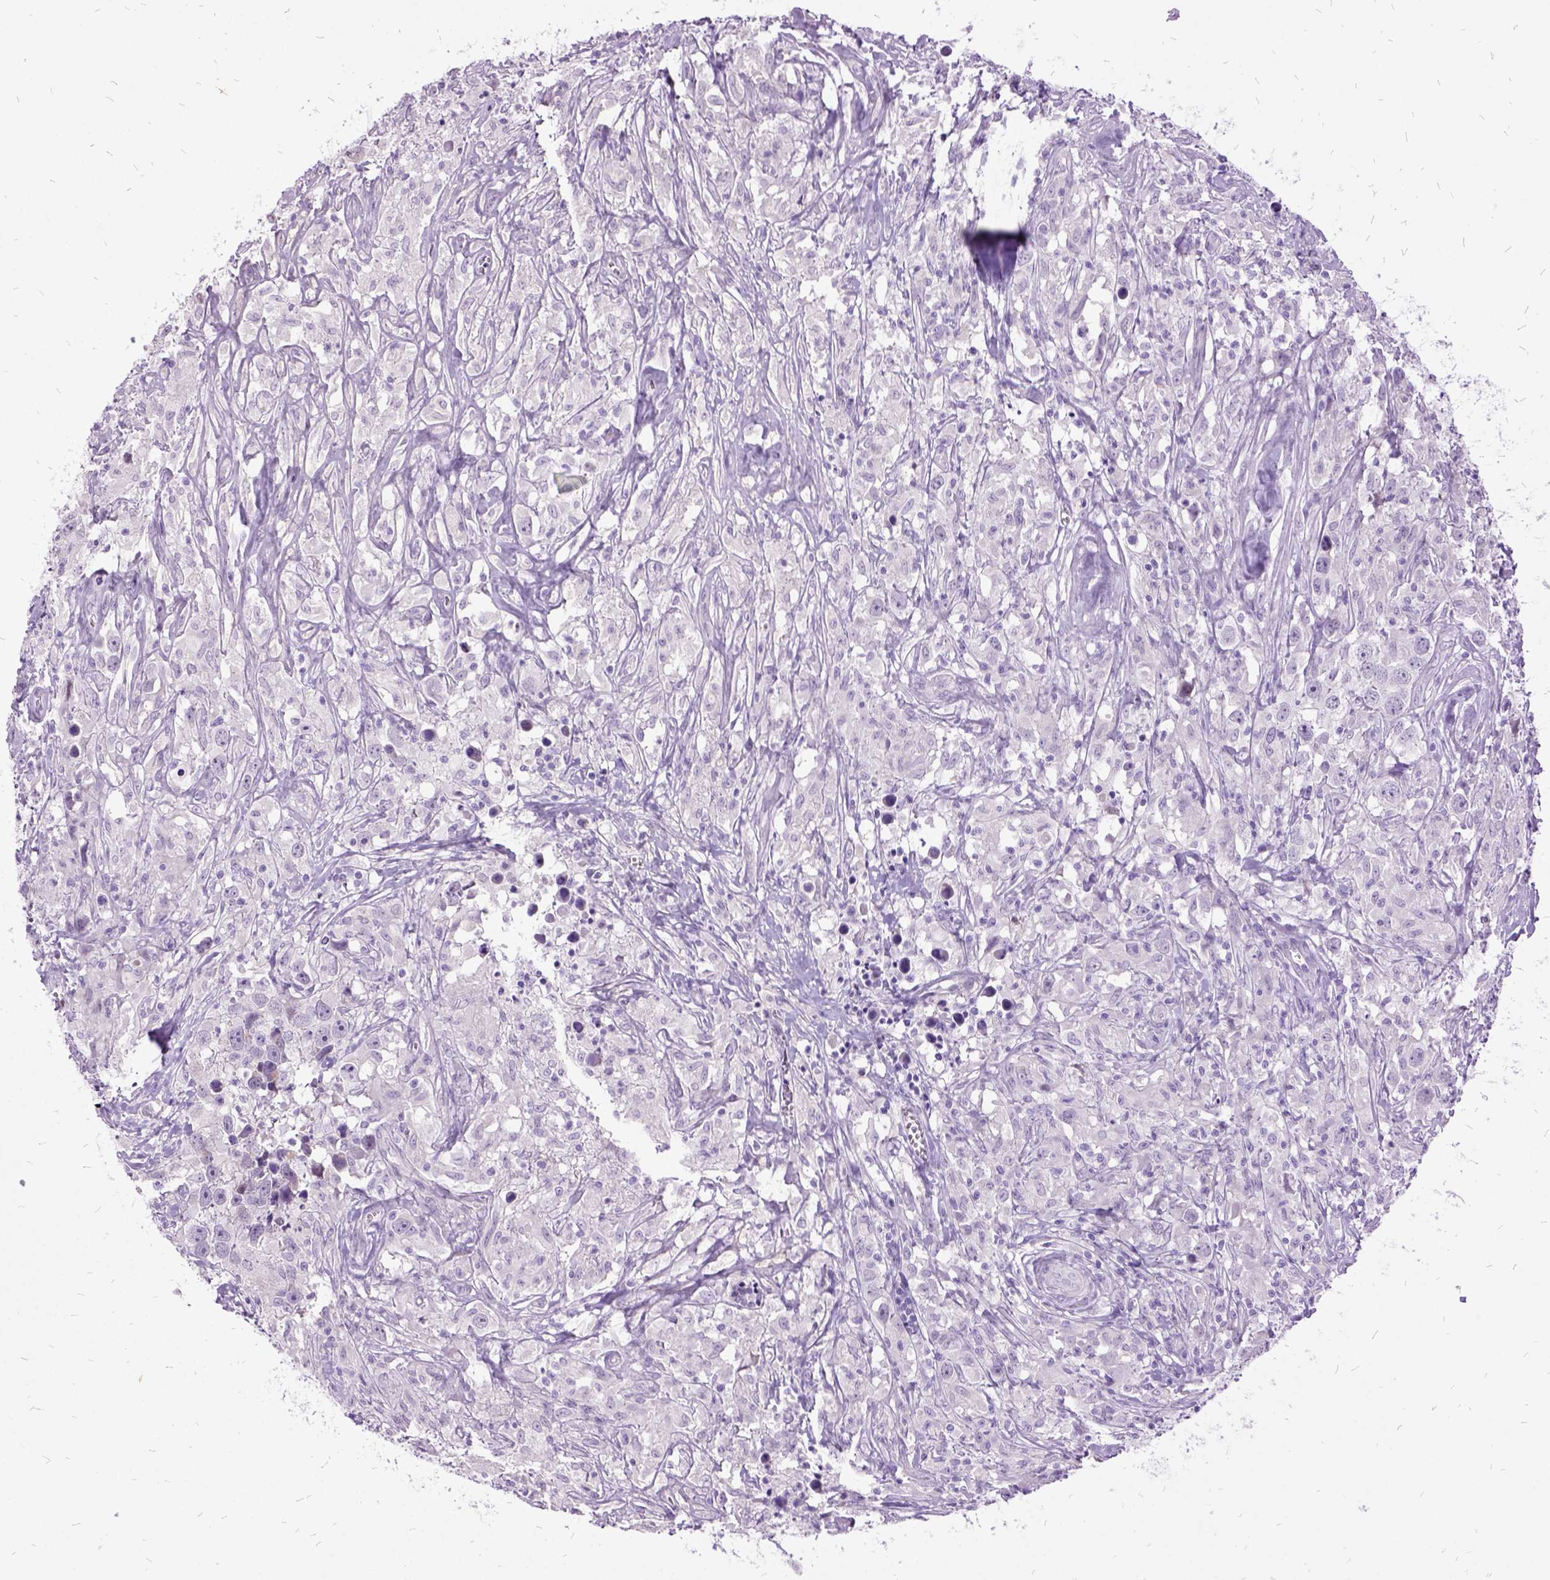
{"staining": {"intensity": "negative", "quantity": "none", "location": "none"}, "tissue": "testis cancer", "cell_type": "Tumor cells", "image_type": "cancer", "snomed": [{"axis": "morphology", "description": "Seminoma, NOS"}, {"axis": "topography", "description": "Testis"}], "caption": "Tumor cells show no significant expression in testis cancer.", "gene": "MME", "patient": {"sex": "male", "age": 49}}